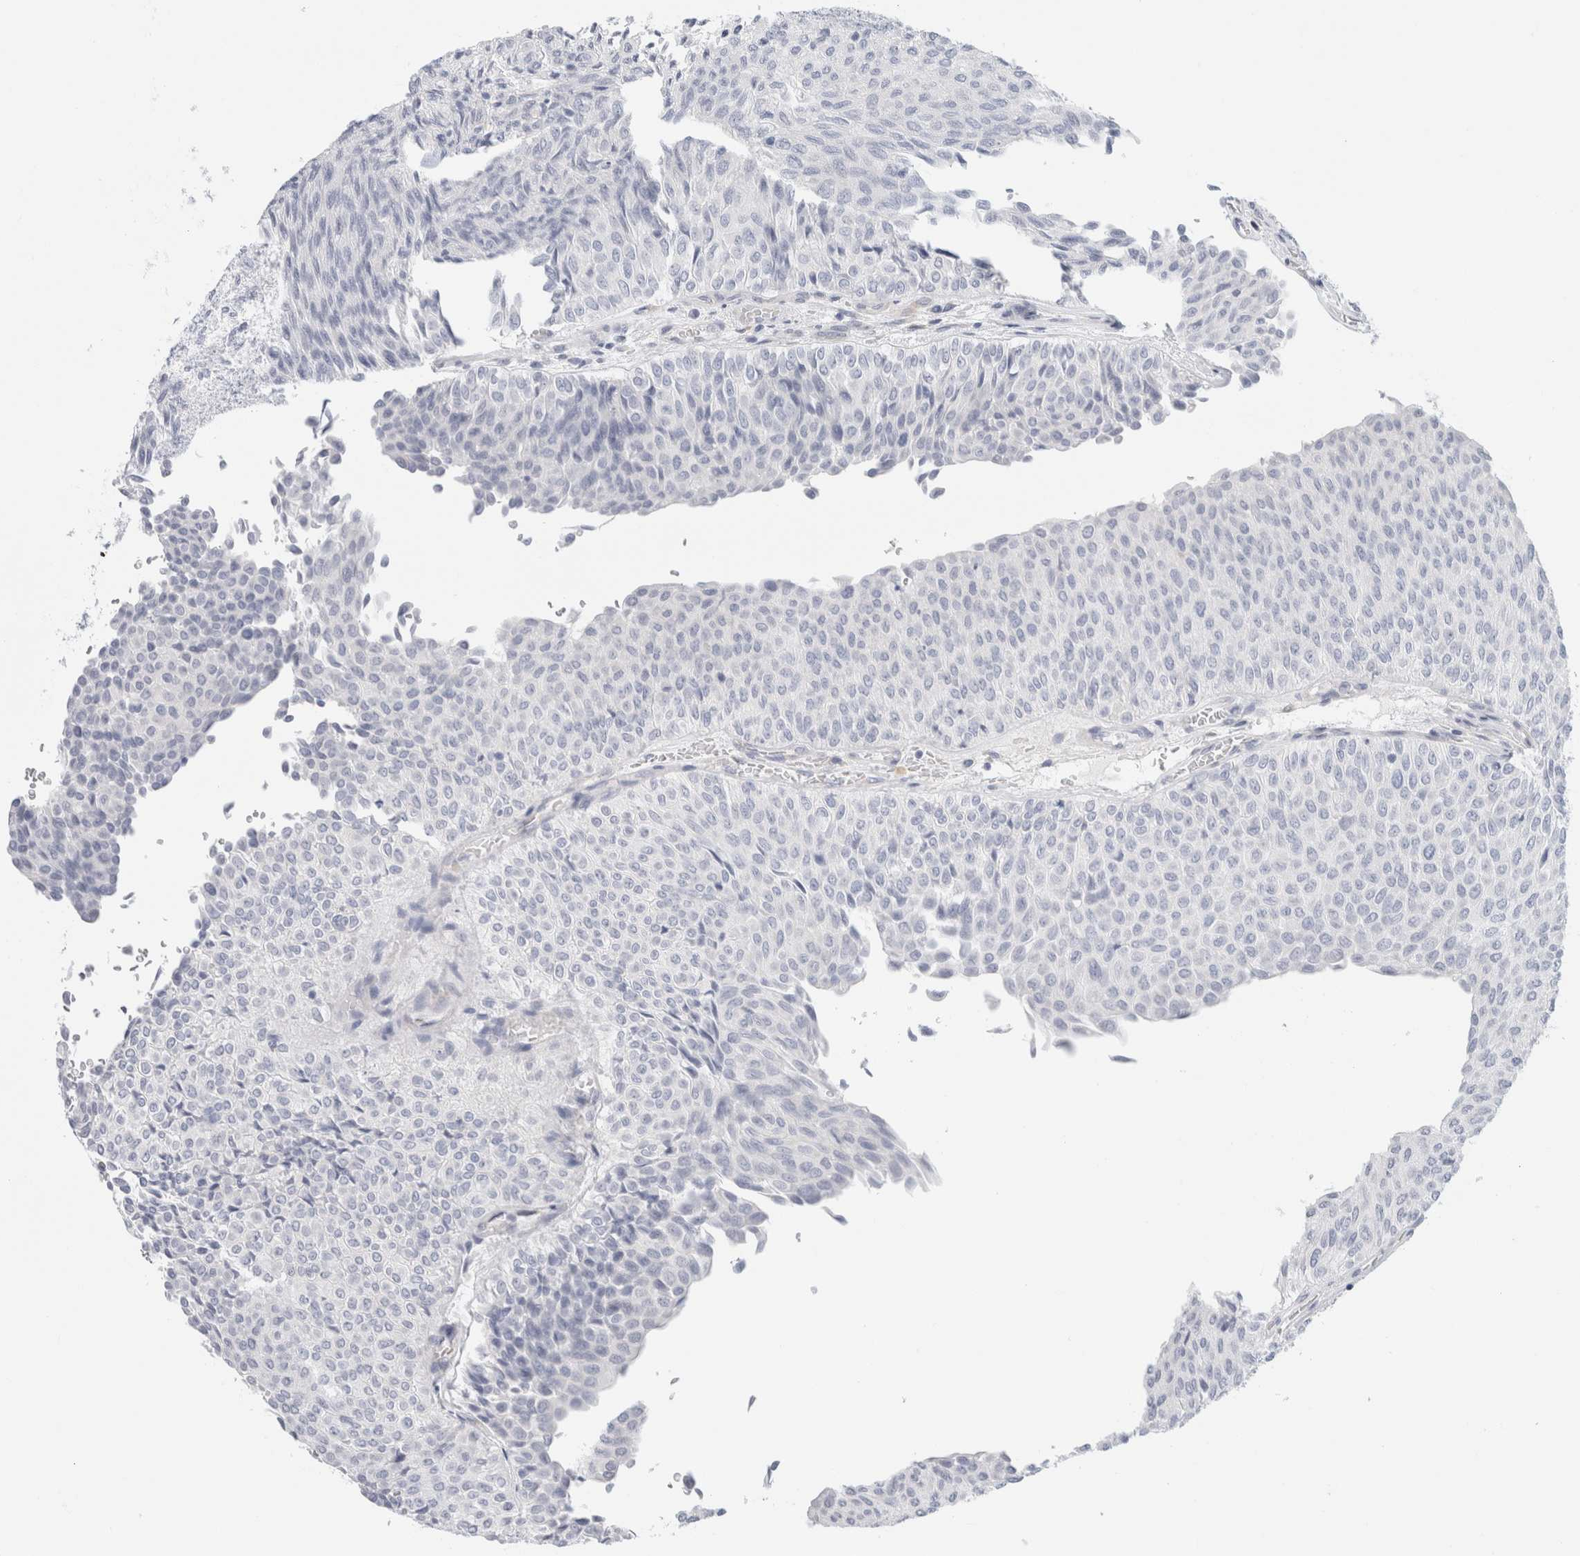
{"staining": {"intensity": "negative", "quantity": "none", "location": "none"}, "tissue": "urothelial cancer", "cell_type": "Tumor cells", "image_type": "cancer", "snomed": [{"axis": "morphology", "description": "Urothelial carcinoma, Low grade"}, {"axis": "topography", "description": "Urinary bladder"}], "caption": "Urothelial cancer stained for a protein using immunohistochemistry displays no expression tumor cells.", "gene": "RTN4", "patient": {"sex": "male", "age": 78}}